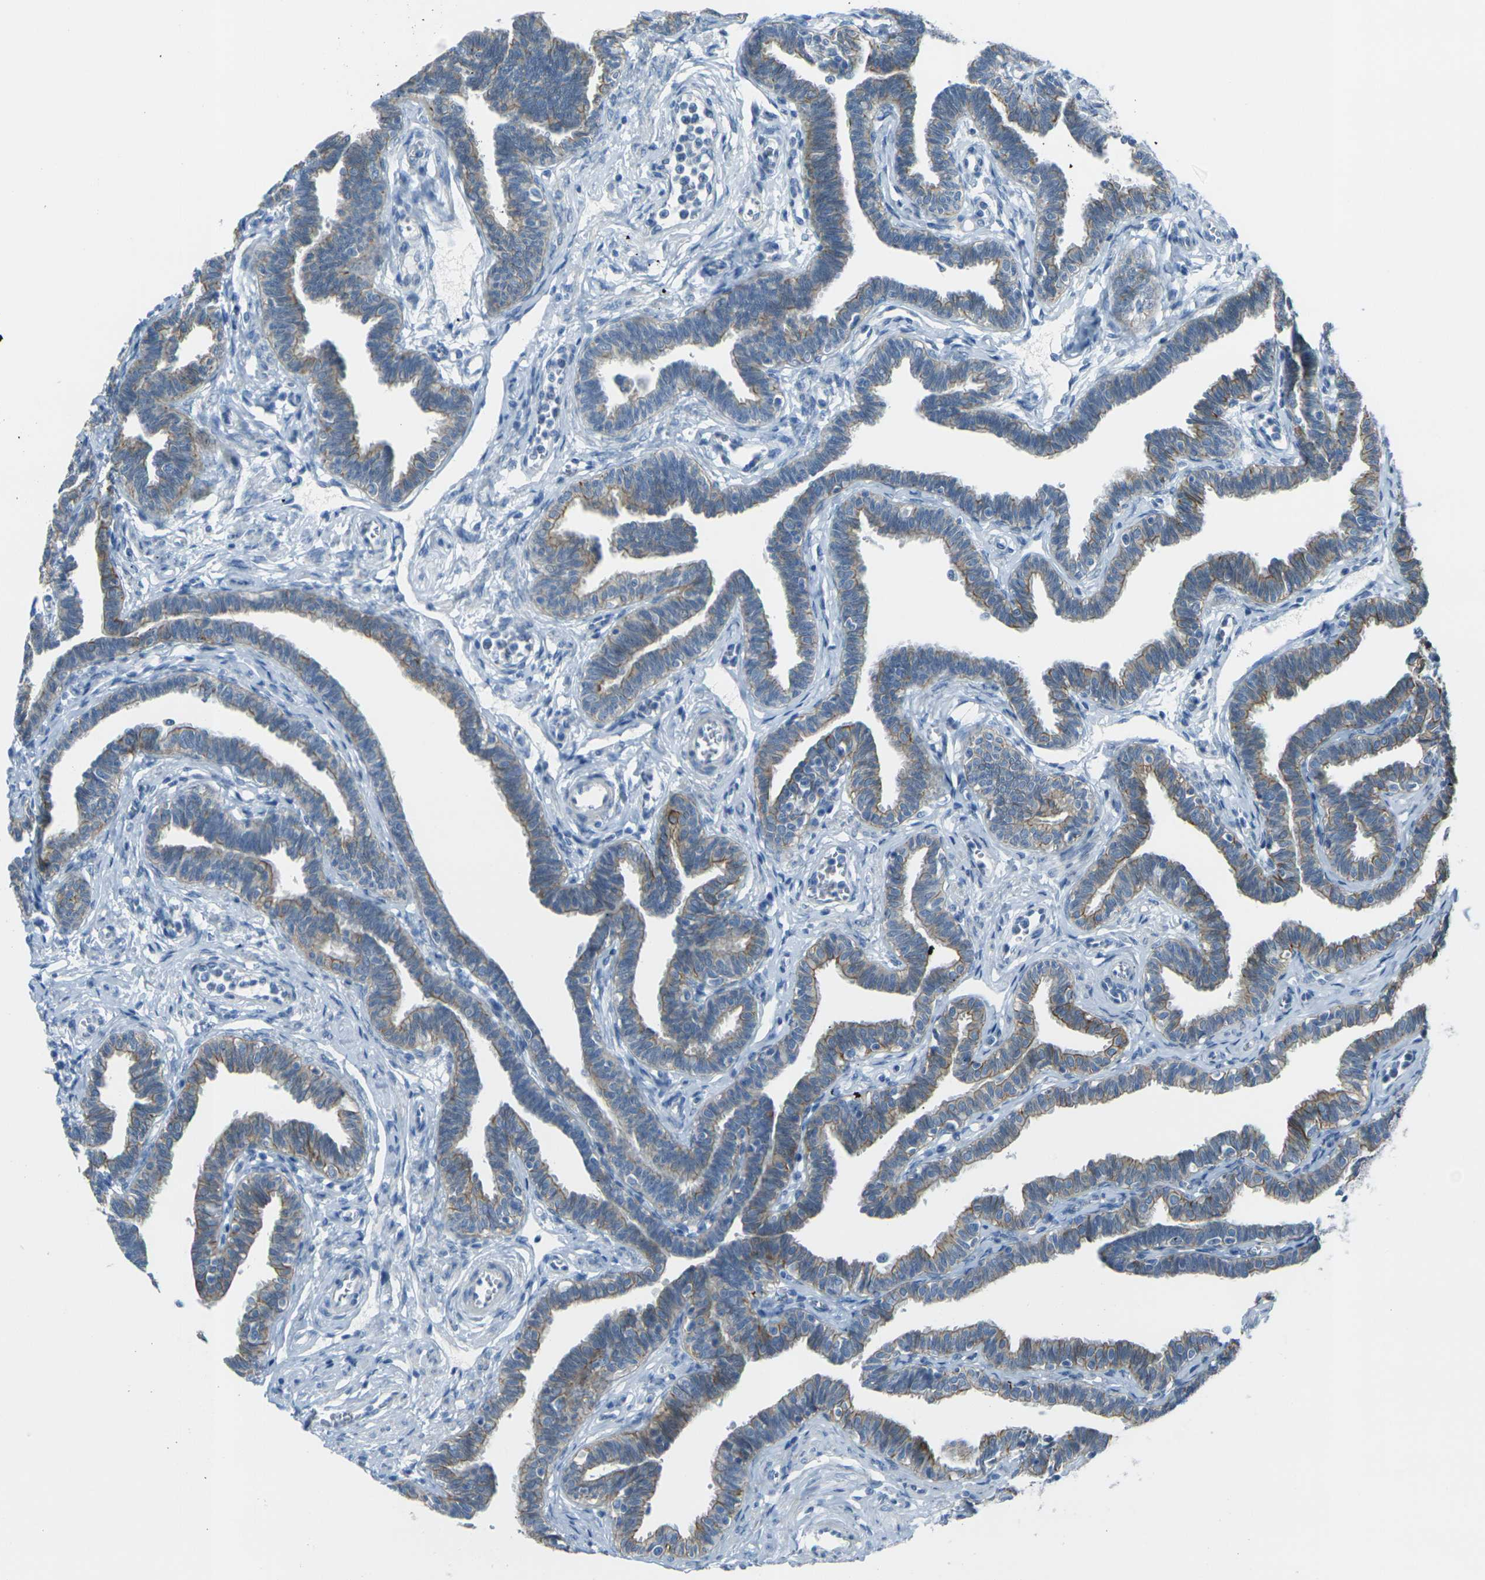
{"staining": {"intensity": "moderate", "quantity": ">75%", "location": "cytoplasmic/membranous"}, "tissue": "fallopian tube", "cell_type": "Glandular cells", "image_type": "normal", "snomed": [{"axis": "morphology", "description": "Normal tissue, NOS"}, {"axis": "topography", "description": "Fallopian tube"}, {"axis": "topography", "description": "Ovary"}], "caption": "Protein staining displays moderate cytoplasmic/membranous expression in about >75% of glandular cells in unremarkable fallopian tube.", "gene": "ANKRD46", "patient": {"sex": "female", "age": 23}}